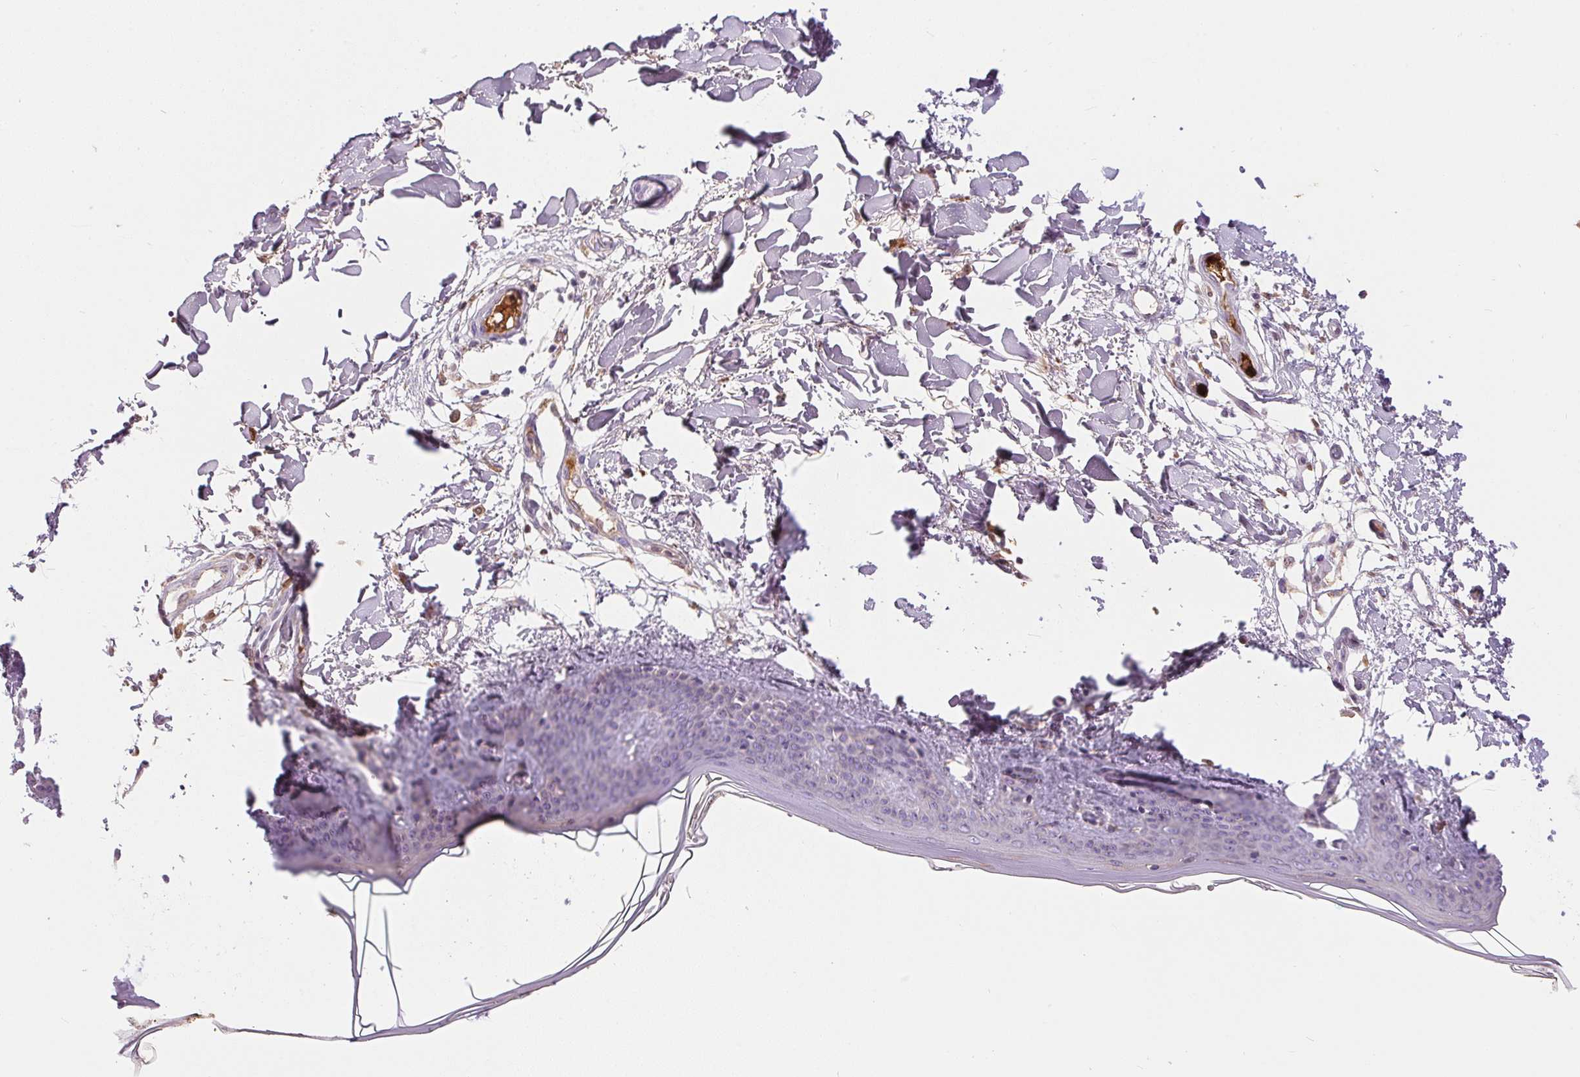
{"staining": {"intensity": "negative", "quantity": "none", "location": "none"}, "tissue": "skin", "cell_type": "Fibroblasts", "image_type": "normal", "snomed": [{"axis": "morphology", "description": "Normal tissue, NOS"}, {"axis": "topography", "description": "Skin"}], "caption": "This is a image of immunohistochemistry (IHC) staining of unremarkable skin, which shows no expression in fibroblasts.", "gene": "ORM1", "patient": {"sex": "female", "age": 34}}